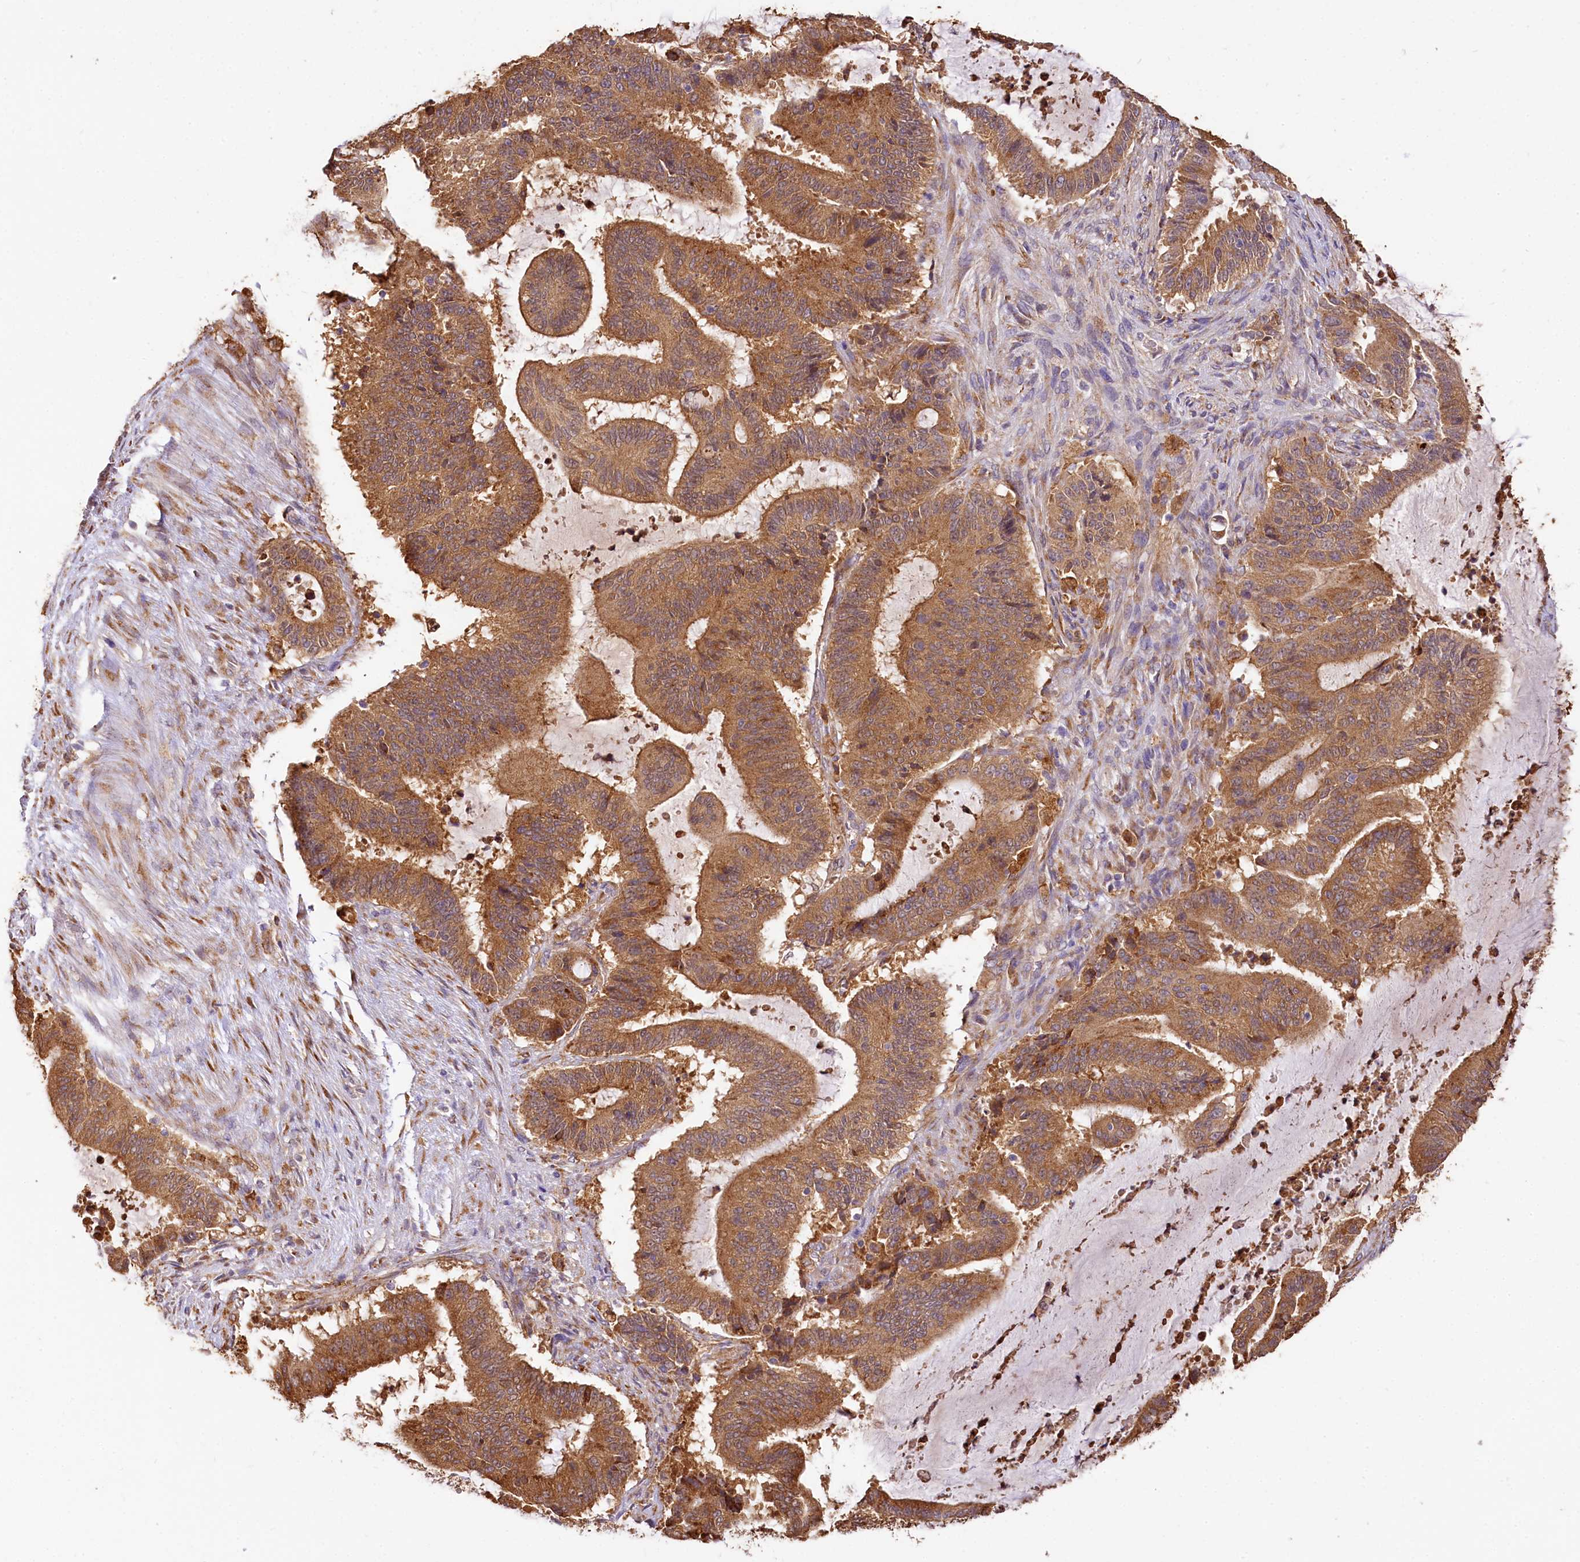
{"staining": {"intensity": "strong", "quantity": ">75%", "location": "cytoplasmic/membranous"}, "tissue": "liver cancer", "cell_type": "Tumor cells", "image_type": "cancer", "snomed": [{"axis": "morphology", "description": "Normal tissue, NOS"}, {"axis": "morphology", "description": "Cholangiocarcinoma"}, {"axis": "topography", "description": "Liver"}, {"axis": "topography", "description": "Peripheral nerve tissue"}], "caption": "Immunohistochemistry of human cholangiocarcinoma (liver) demonstrates high levels of strong cytoplasmic/membranous positivity in approximately >75% of tumor cells.", "gene": "PPIP5K2", "patient": {"sex": "female", "age": 73}}